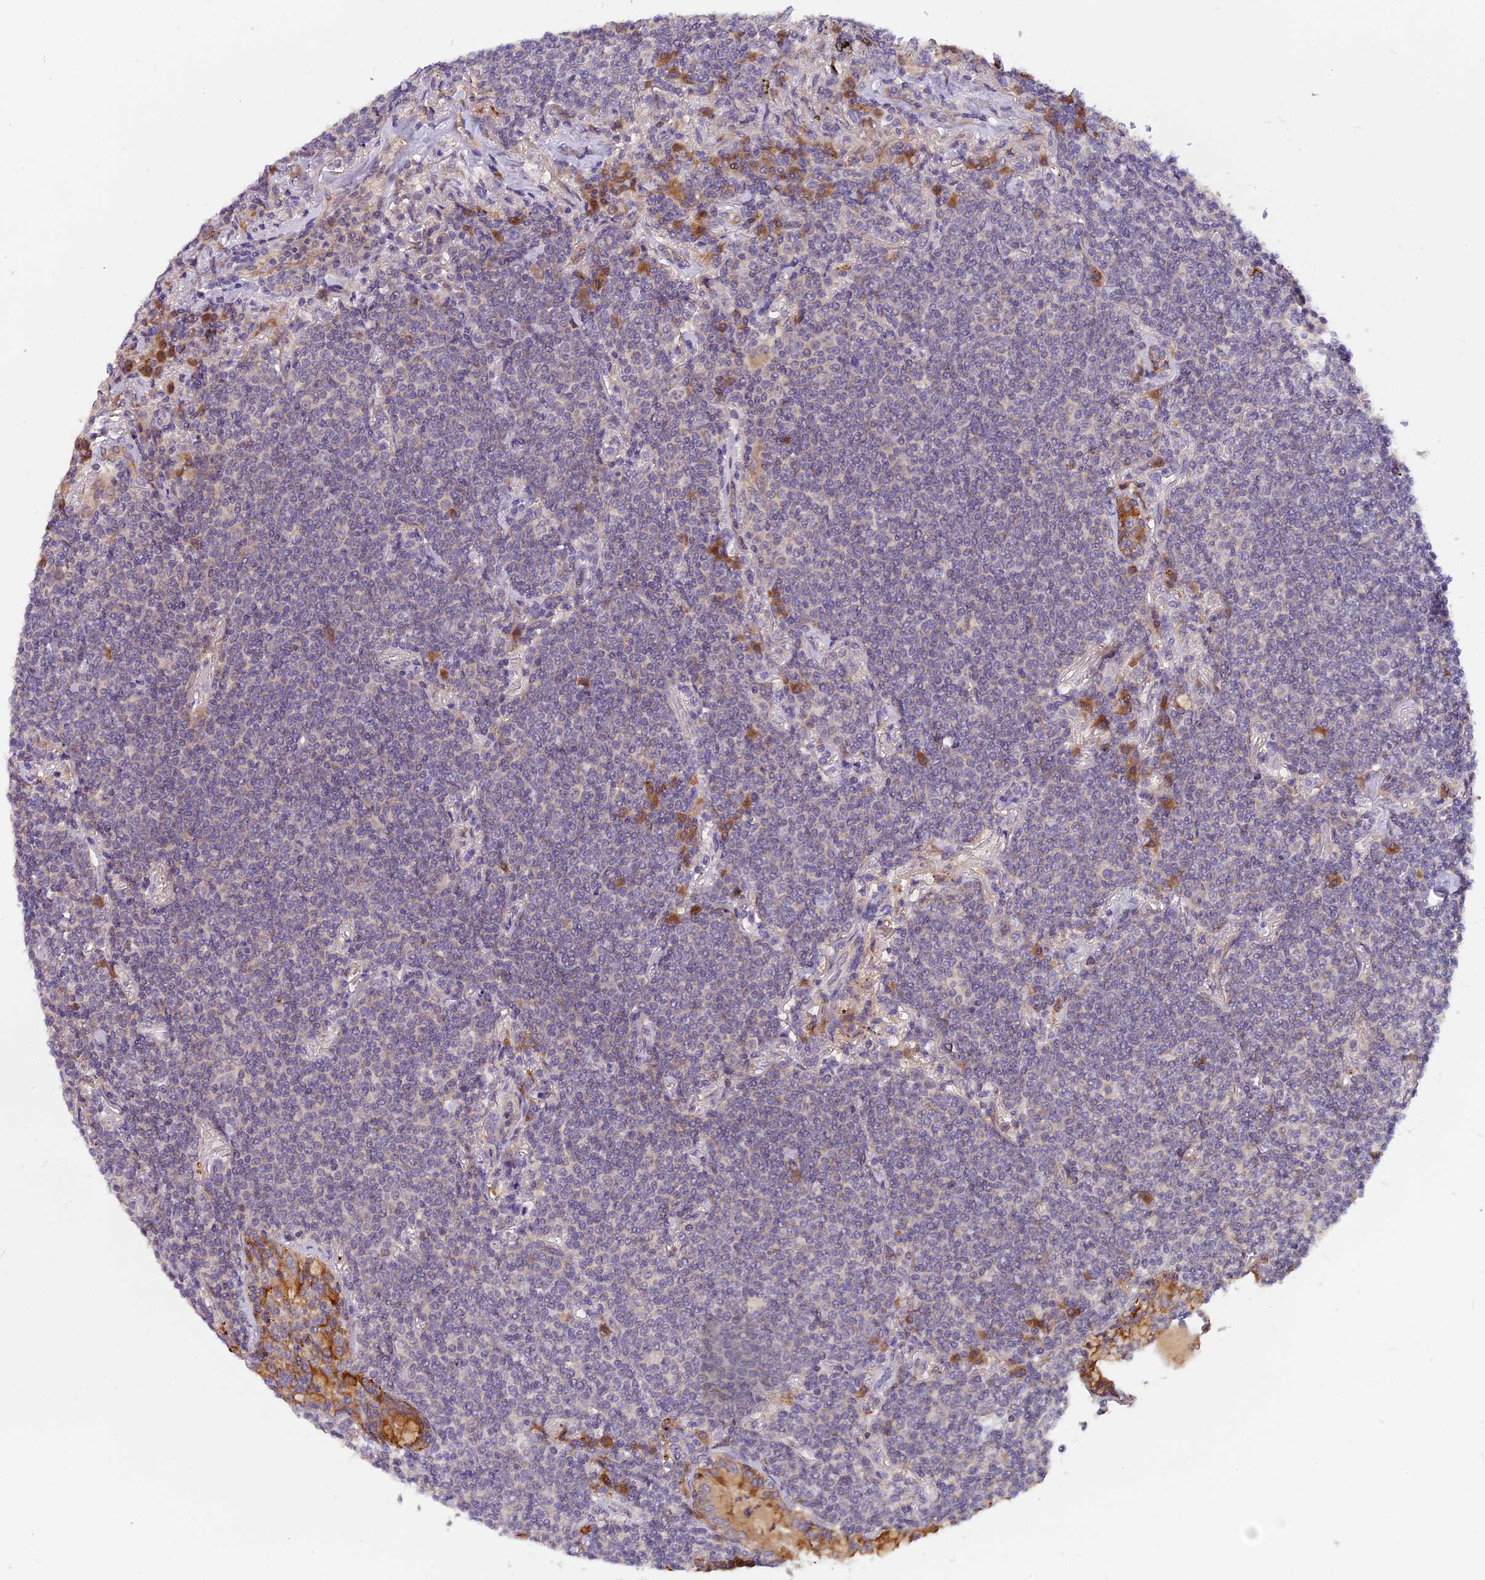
{"staining": {"intensity": "negative", "quantity": "none", "location": "none"}, "tissue": "lymphoma", "cell_type": "Tumor cells", "image_type": "cancer", "snomed": [{"axis": "morphology", "description": "Malignant lymphoma, non-Hodgkin's type, Low grade"}, {"axis": "topography", "description": "Lung"}], "caption": "DAB (3,3'-diaminobenzidine) immunohistochemical staining of low-grade malignant lymphoma, non-Hodgkin's type exhibits no significant positivity in tumor cells. (DAB immunohistochemistry (IHC), high magnification).", "gene": "COPE", "patient": {"sex": "female", "age": 71}}